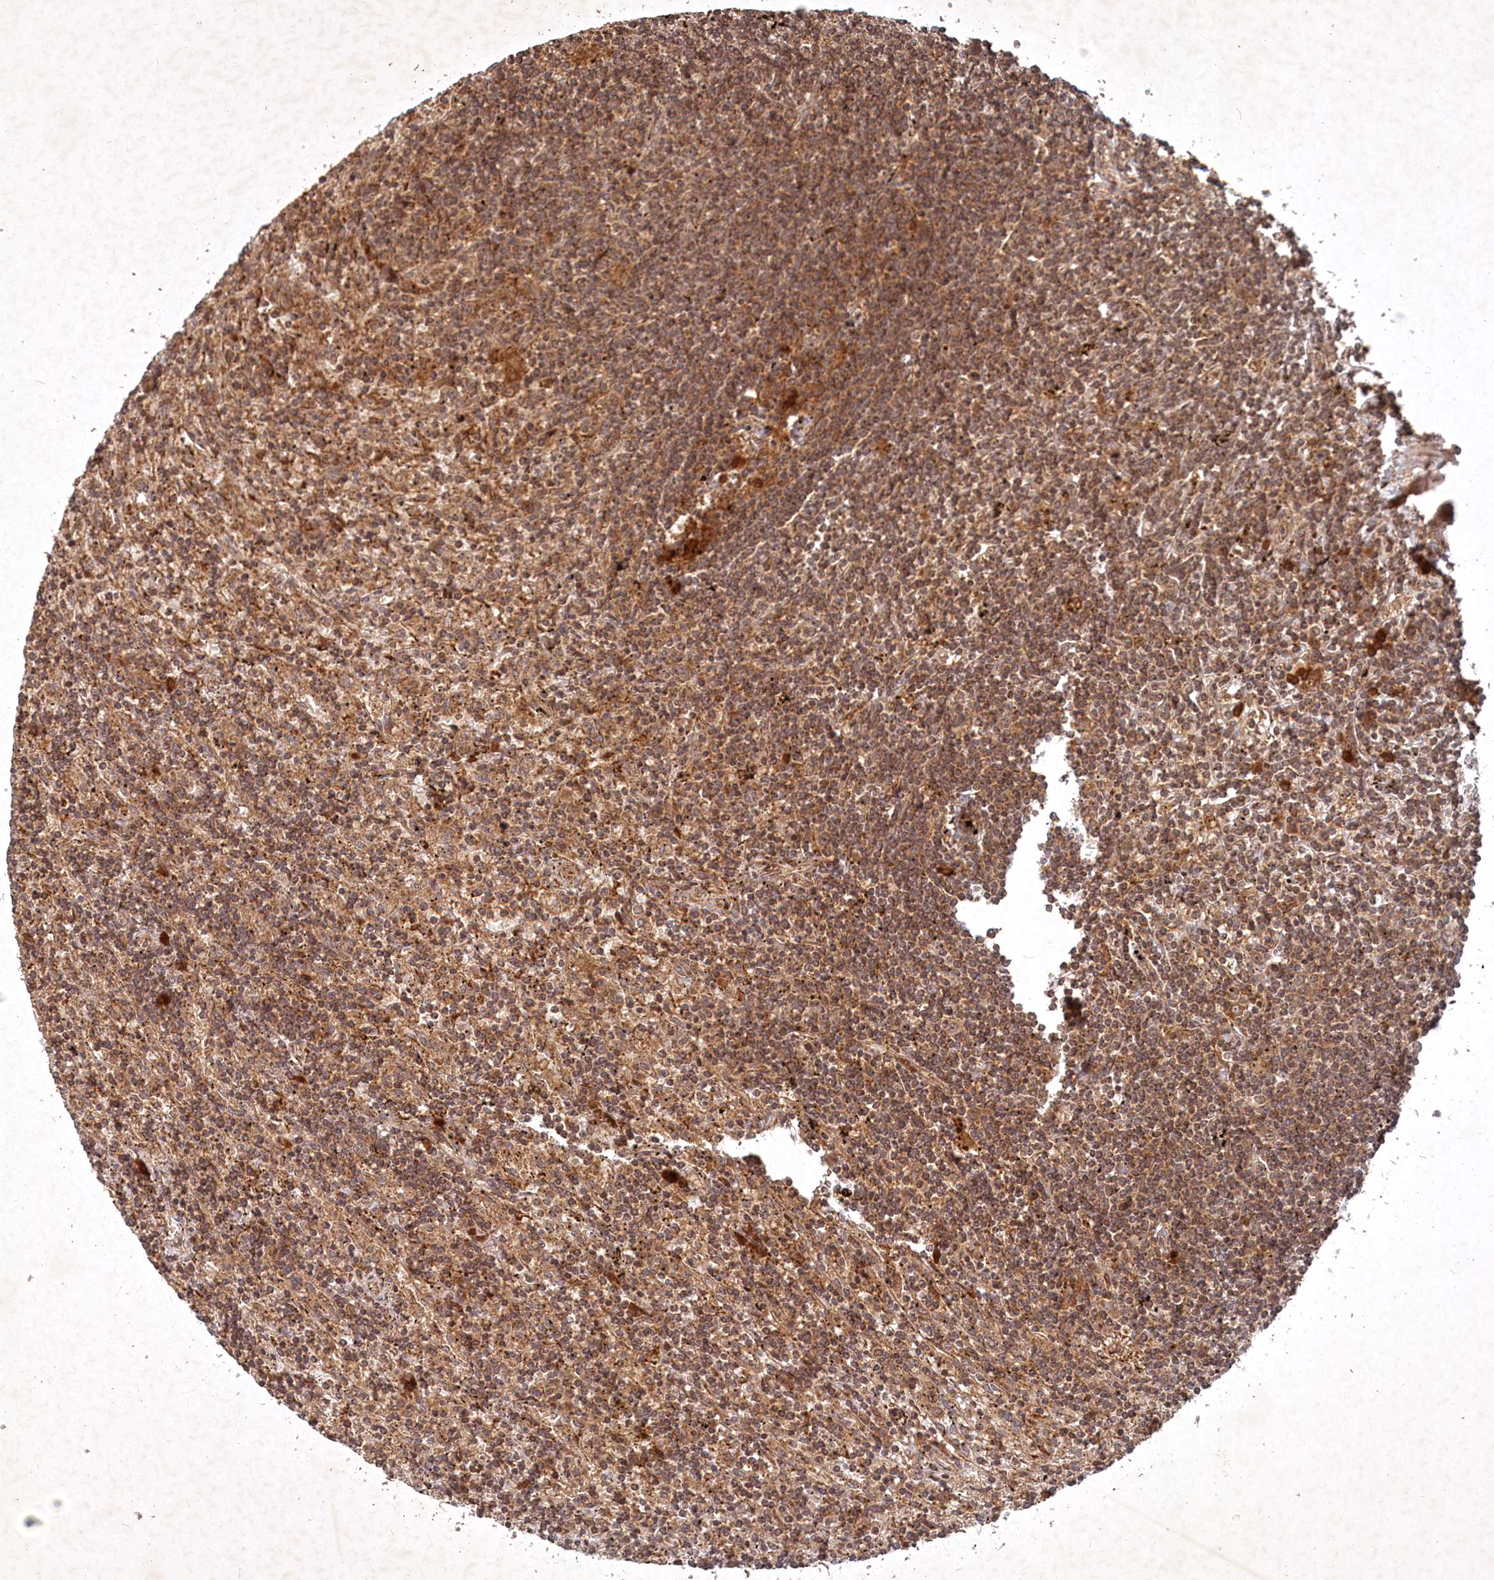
{"staining": {"intensity": "moderate", "quantity": ">75%", "location": "cytoplasmic/membranous"}, "tissue": "lymphoma", "cell_type": "Tumor cells", "image_type": "cancer", "snomed": [{"axis": "morphology", "description": "Malignant lymphoma, non-Hodgkin's type, Low grade"}, {"axis": "topography", "description": "Spleen"}], "caption": "Protein analysis of low-grade malignant lymphoma, non-Hodgkin's type tissue reveals moderate cytoplasmic/membranous staining in about >75% of tumor cells.", "gene": "UNC93A", "patient": {"sex": "male", "age": 76}}